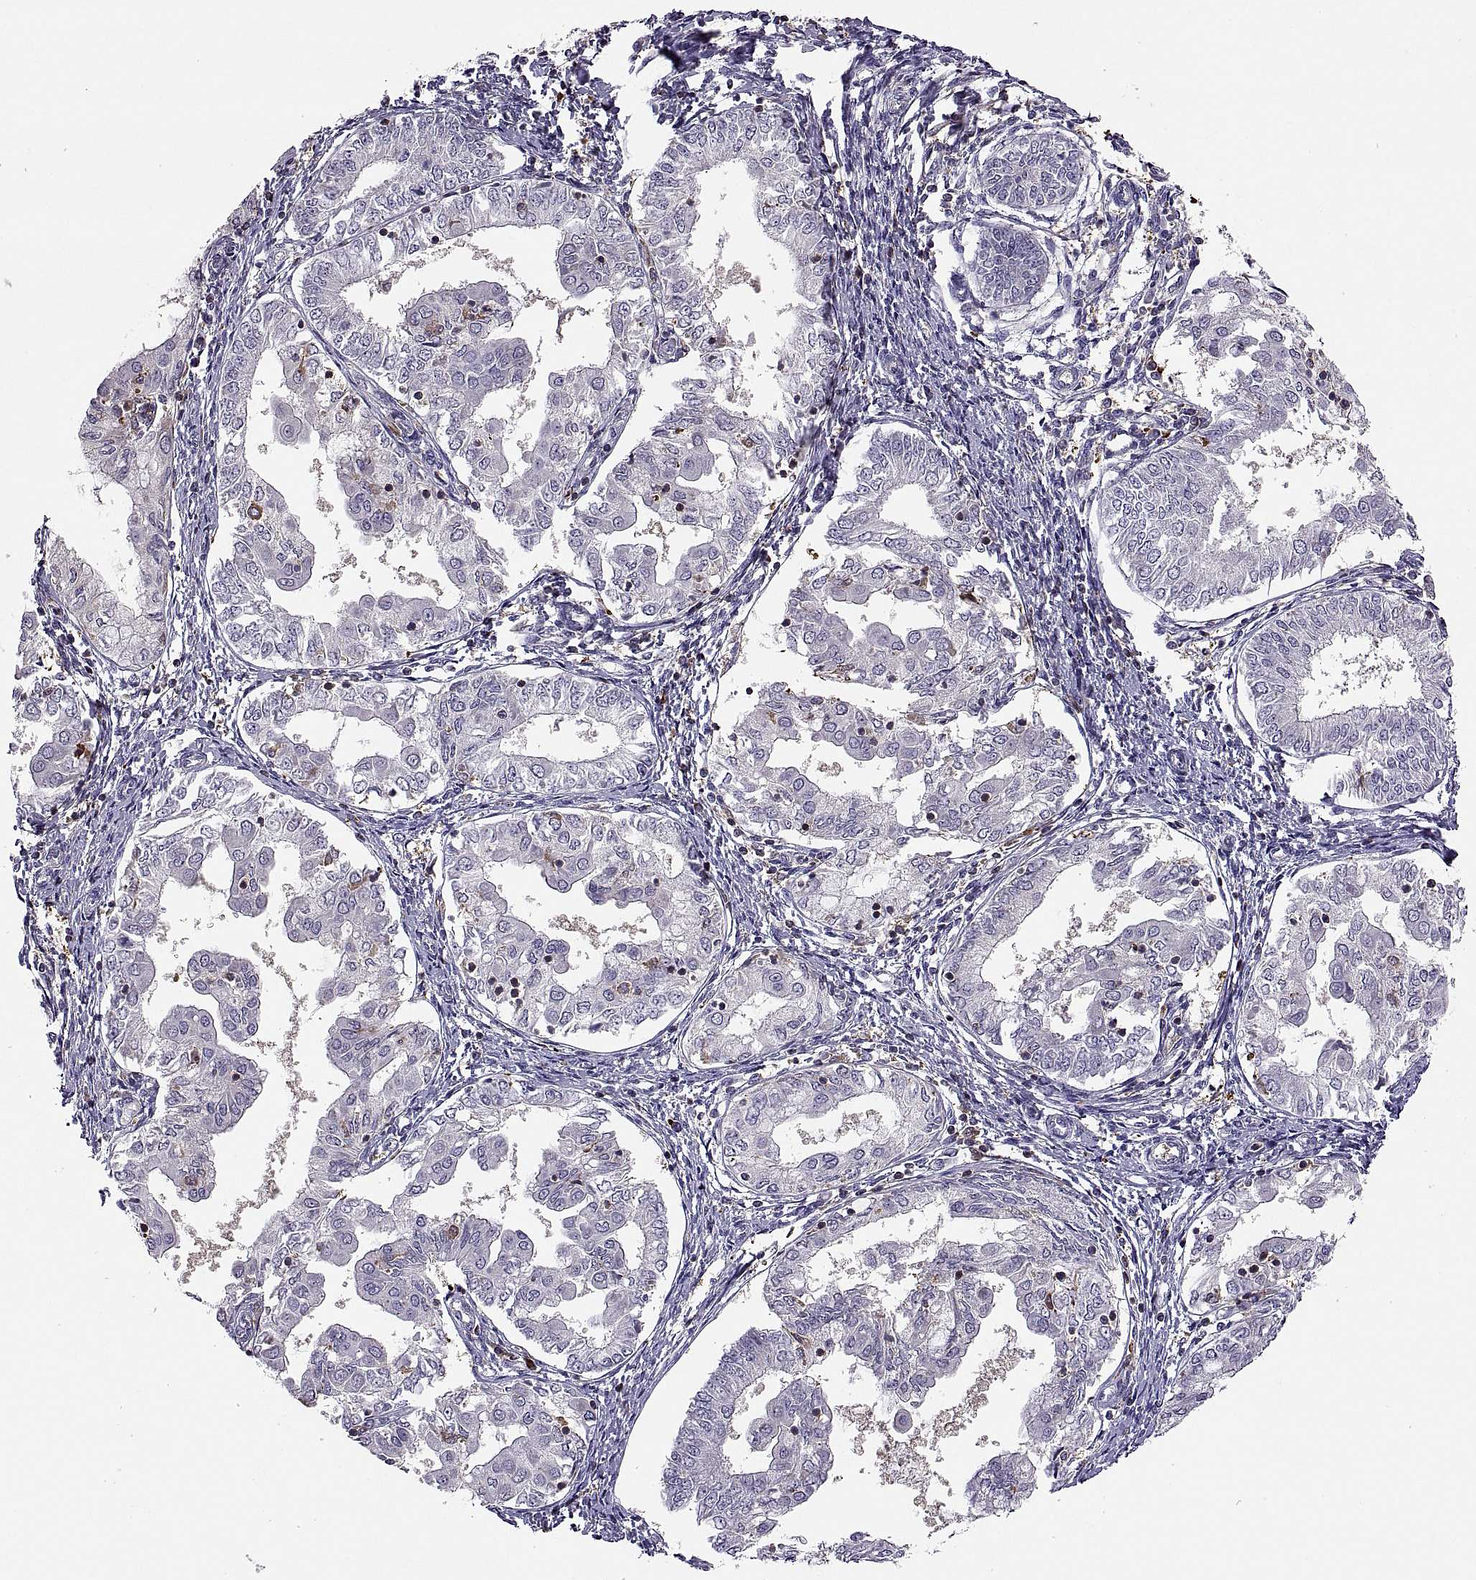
{"staining": {"intensity": "negative", "quantity": "none", "location": "none"}, "tissue": "endometrial cancer", "cell_type": "Tumor cells", "image_type": "cancer", "snomed": [{"axis": "morphology", "description": "Adenocarcinoma, NOS"}, {"axis": "topography", "description": "Endometrium"}], "caption": "An IHC micrograph of adenocarcinoma (endometrial) is shown. There is no staining in tumor cells of adenocarcinoma (endometrial).", "gene": "SPATA32", "patient": {"sex": "female", "age": 68}}